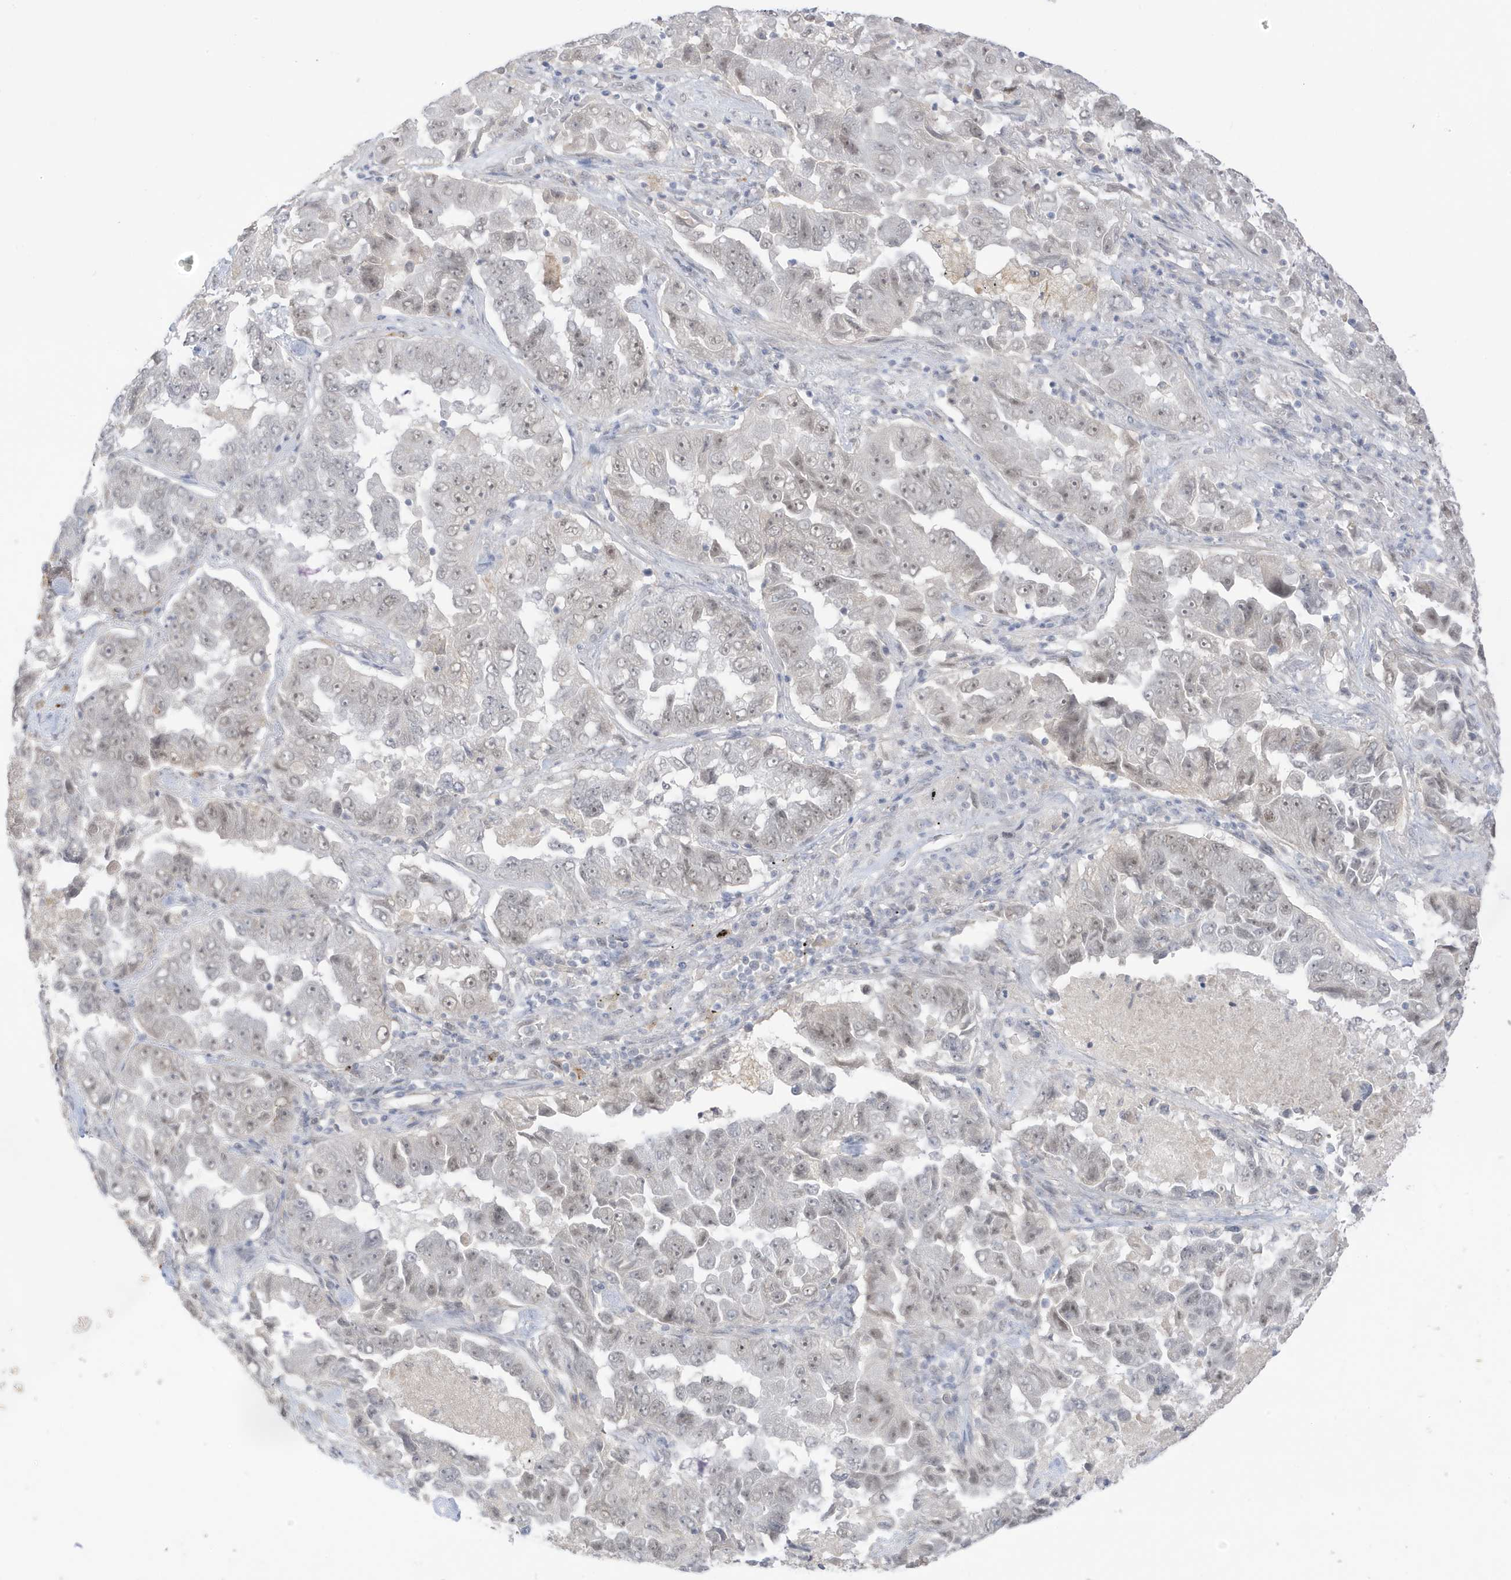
{"staining": {"intensity": "weak", "quantity": "<25%", "location": "nuclear"}, "tissue": "lung cancer", "cell_type": "Tumor cells", "image_type": "cancer", "snomed": [{"axis": "morphology", "description": "Adenocarcinoma, NOS"}, {"axis": "topography", "description": "Lung"}], "caption": "Immunohistochemical staining of human lung adenocarcinoma reveals no significant expression in tumor cells.", "gene": "MSL3", "patient": {"sex": "female", "age": 51}}